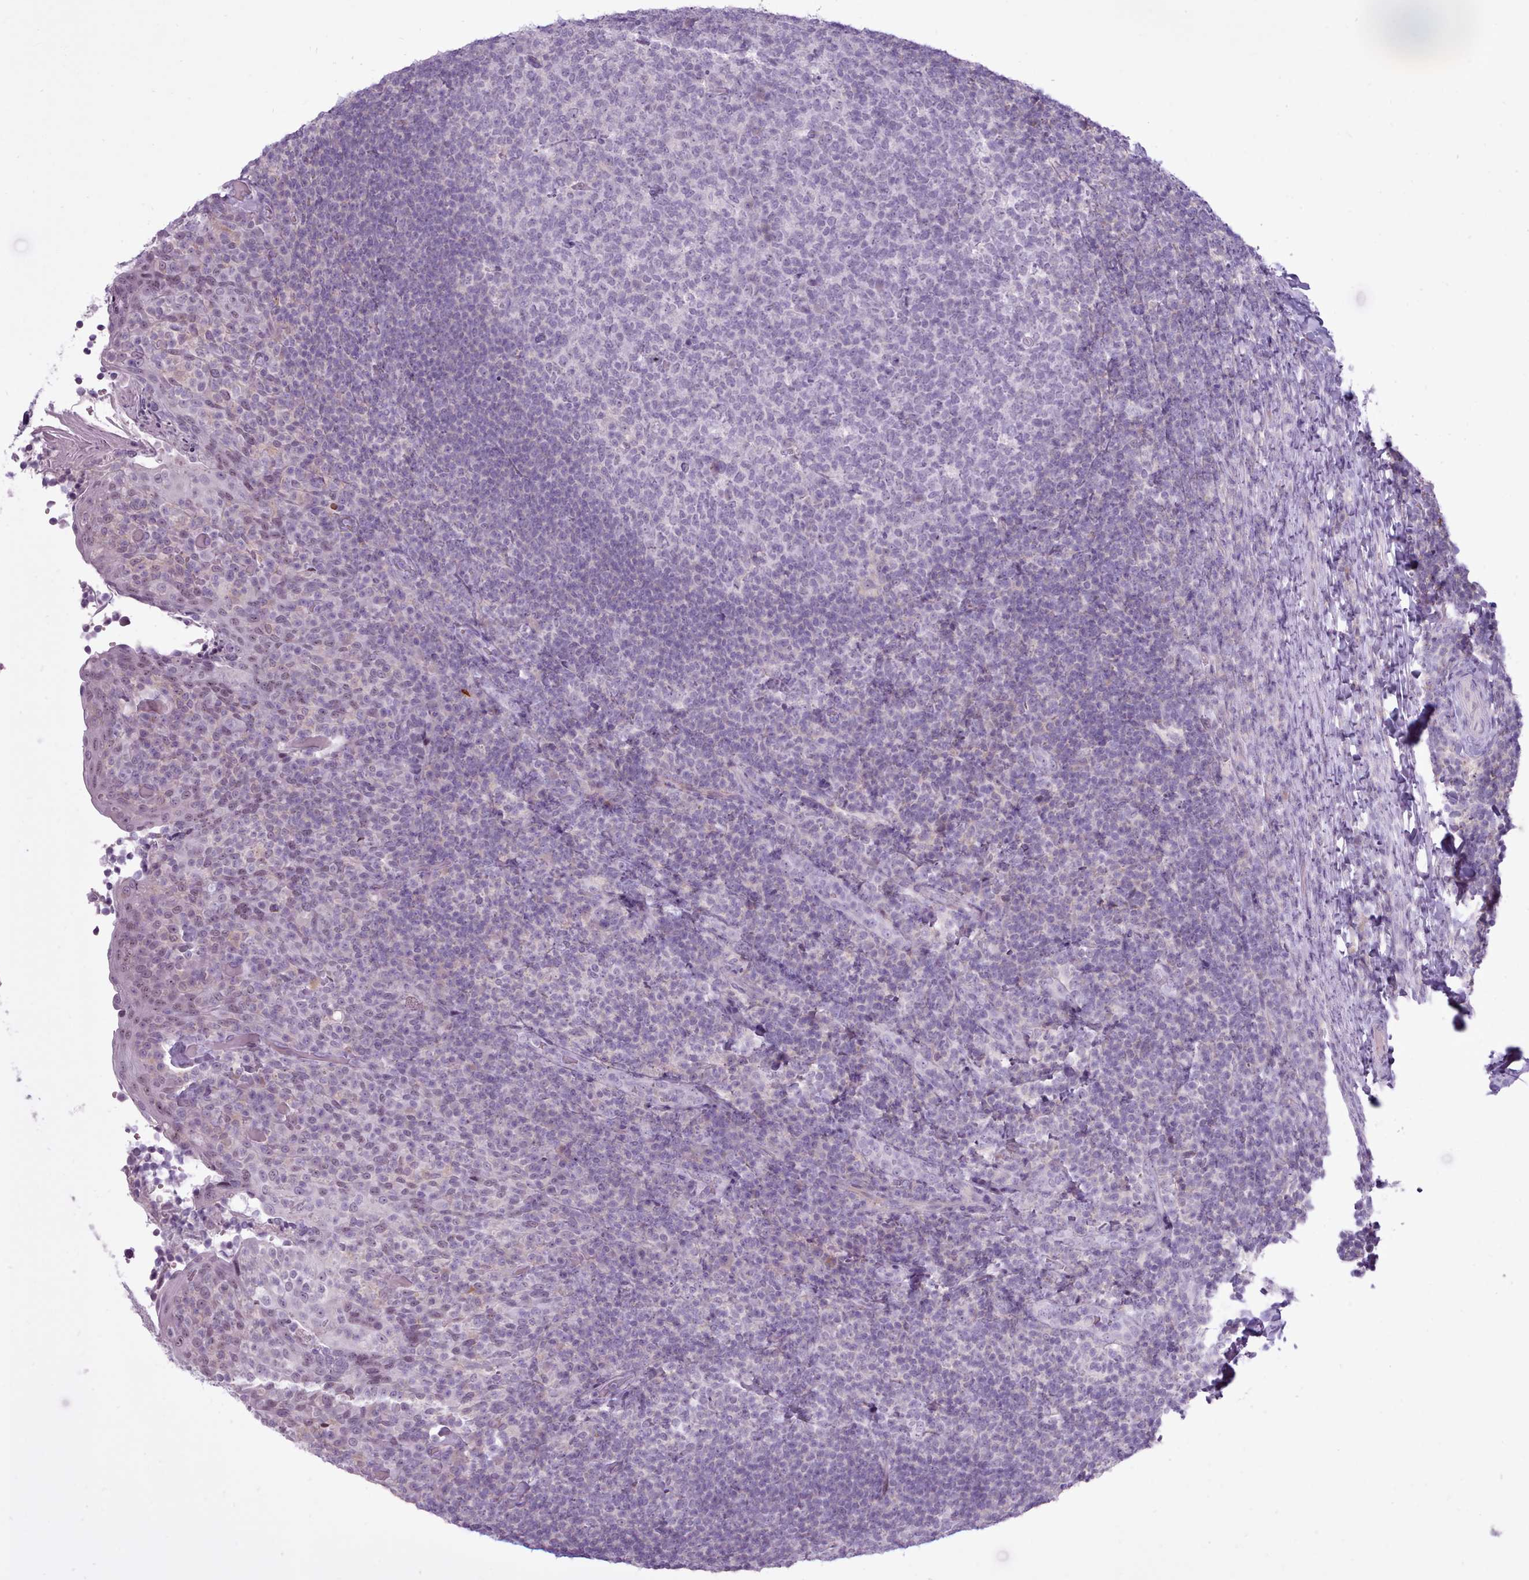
{"staining": {"intensity": "negative", "quantity": "none", "location": "none"}, "tissue": "tonsil", "cell_type": "Germinal center cells", "image_type": "normal", "snomed": [{"axis": "morphology", "description": "Normal tissue, NOS"}, {"axis": "topography", "description": "Tonsil"}], "caption": "IHC image of unremarkable tonsil stained for a protein (brown), which exhibits no expression in germinal center cells.", "gene": "BDKRB2", "patient": {"sex": "female", "age": 10}}